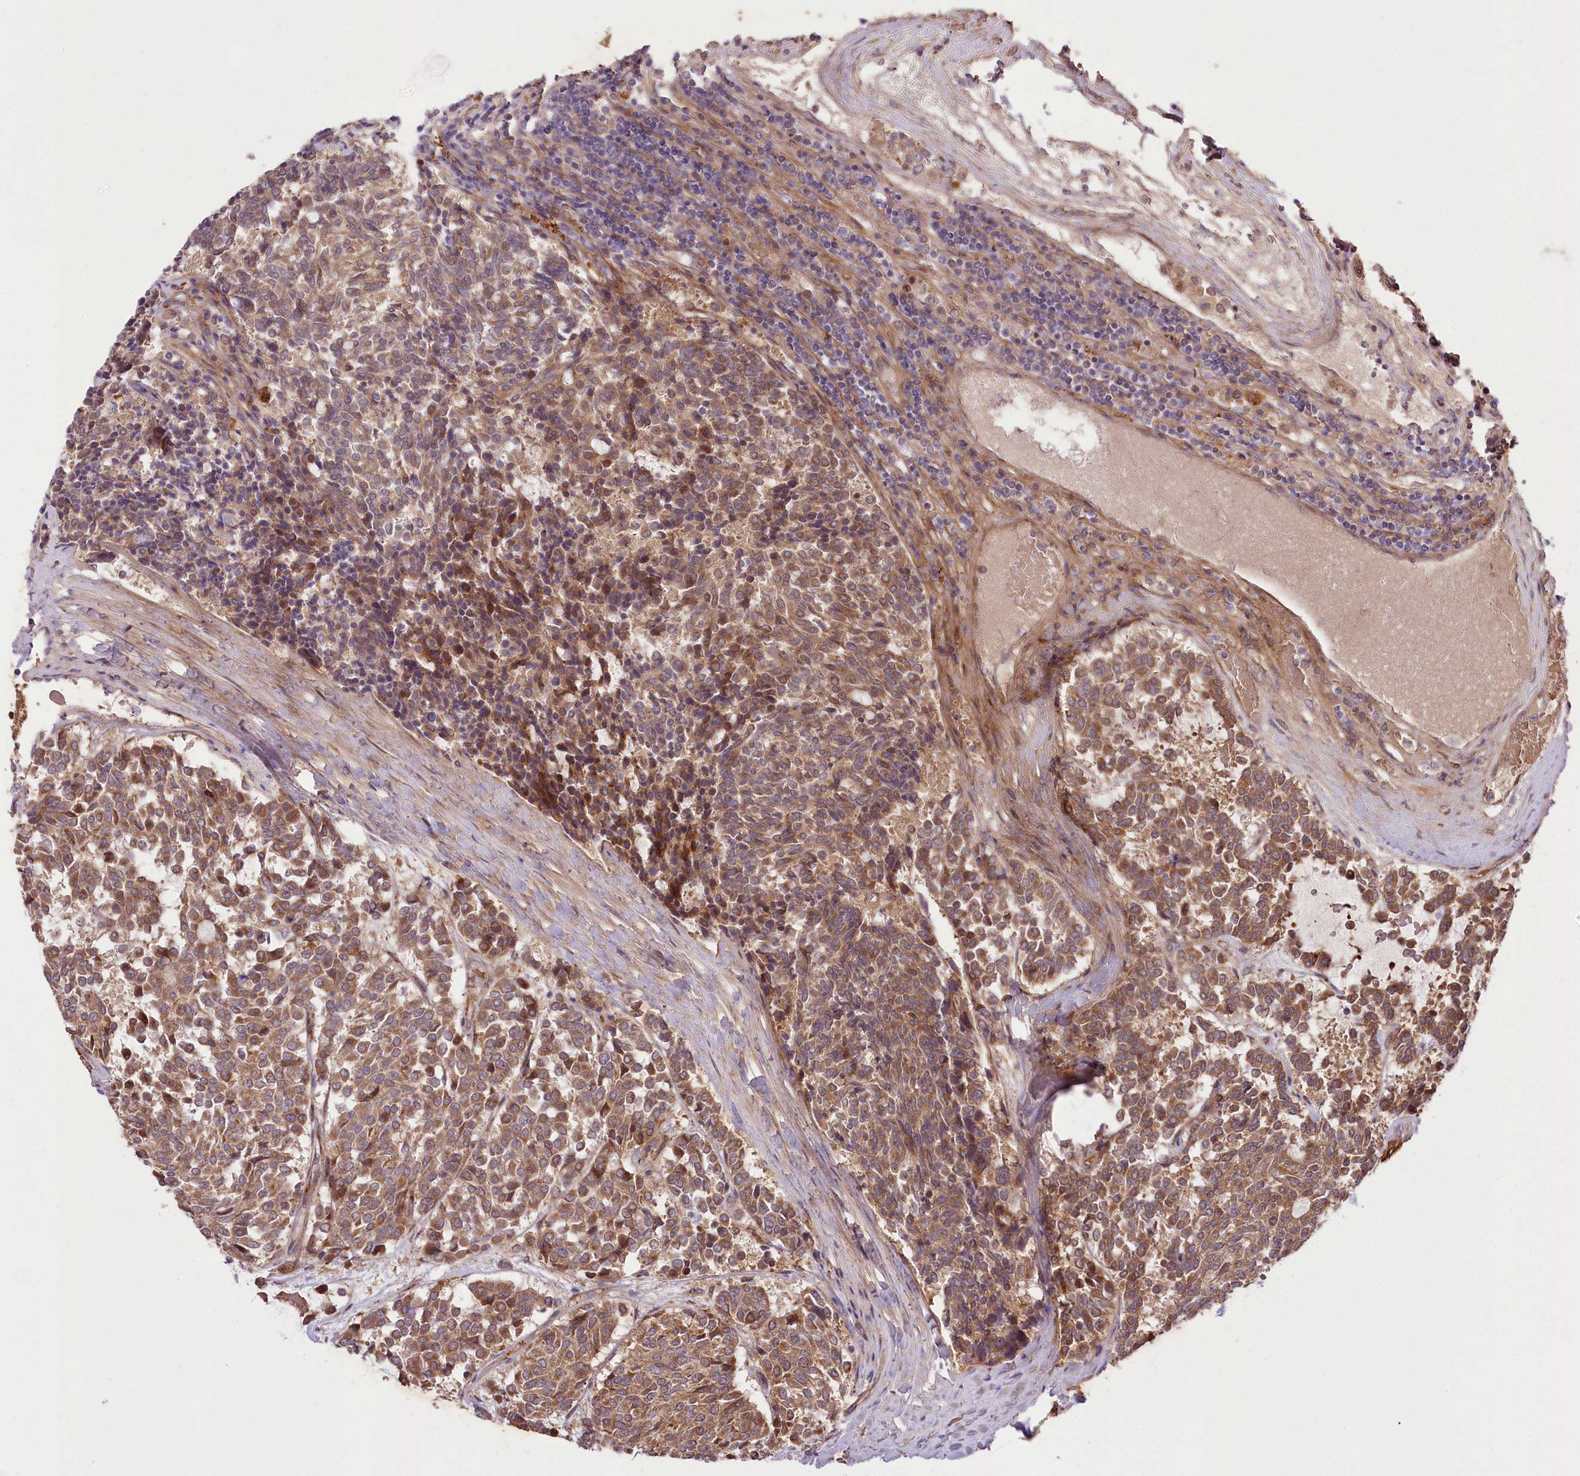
{"staining": {"intensity": "moderate", "quantity": ">75%", "location": "cytoplasmic/membranous"}, "tissue": "carcinoid", "cell_type": "Tumor cells", "image_type": "cancer", "snomed": [{"axis": "morphology", "description": "Carcinoid, malignant, NOS"}, {"axis": "topography", "description": "Pancreas"}], "caption": "This image displays malignant carcinoid stained with immunohistochemistry to label a protein in brown. The cytoplasmic/membranous of tumor cells show moderate positivity for the protein. Nuclei are counter-stained blue.", "gene": "TRUB1", "patient": {"sex": "female", "age": 54}}